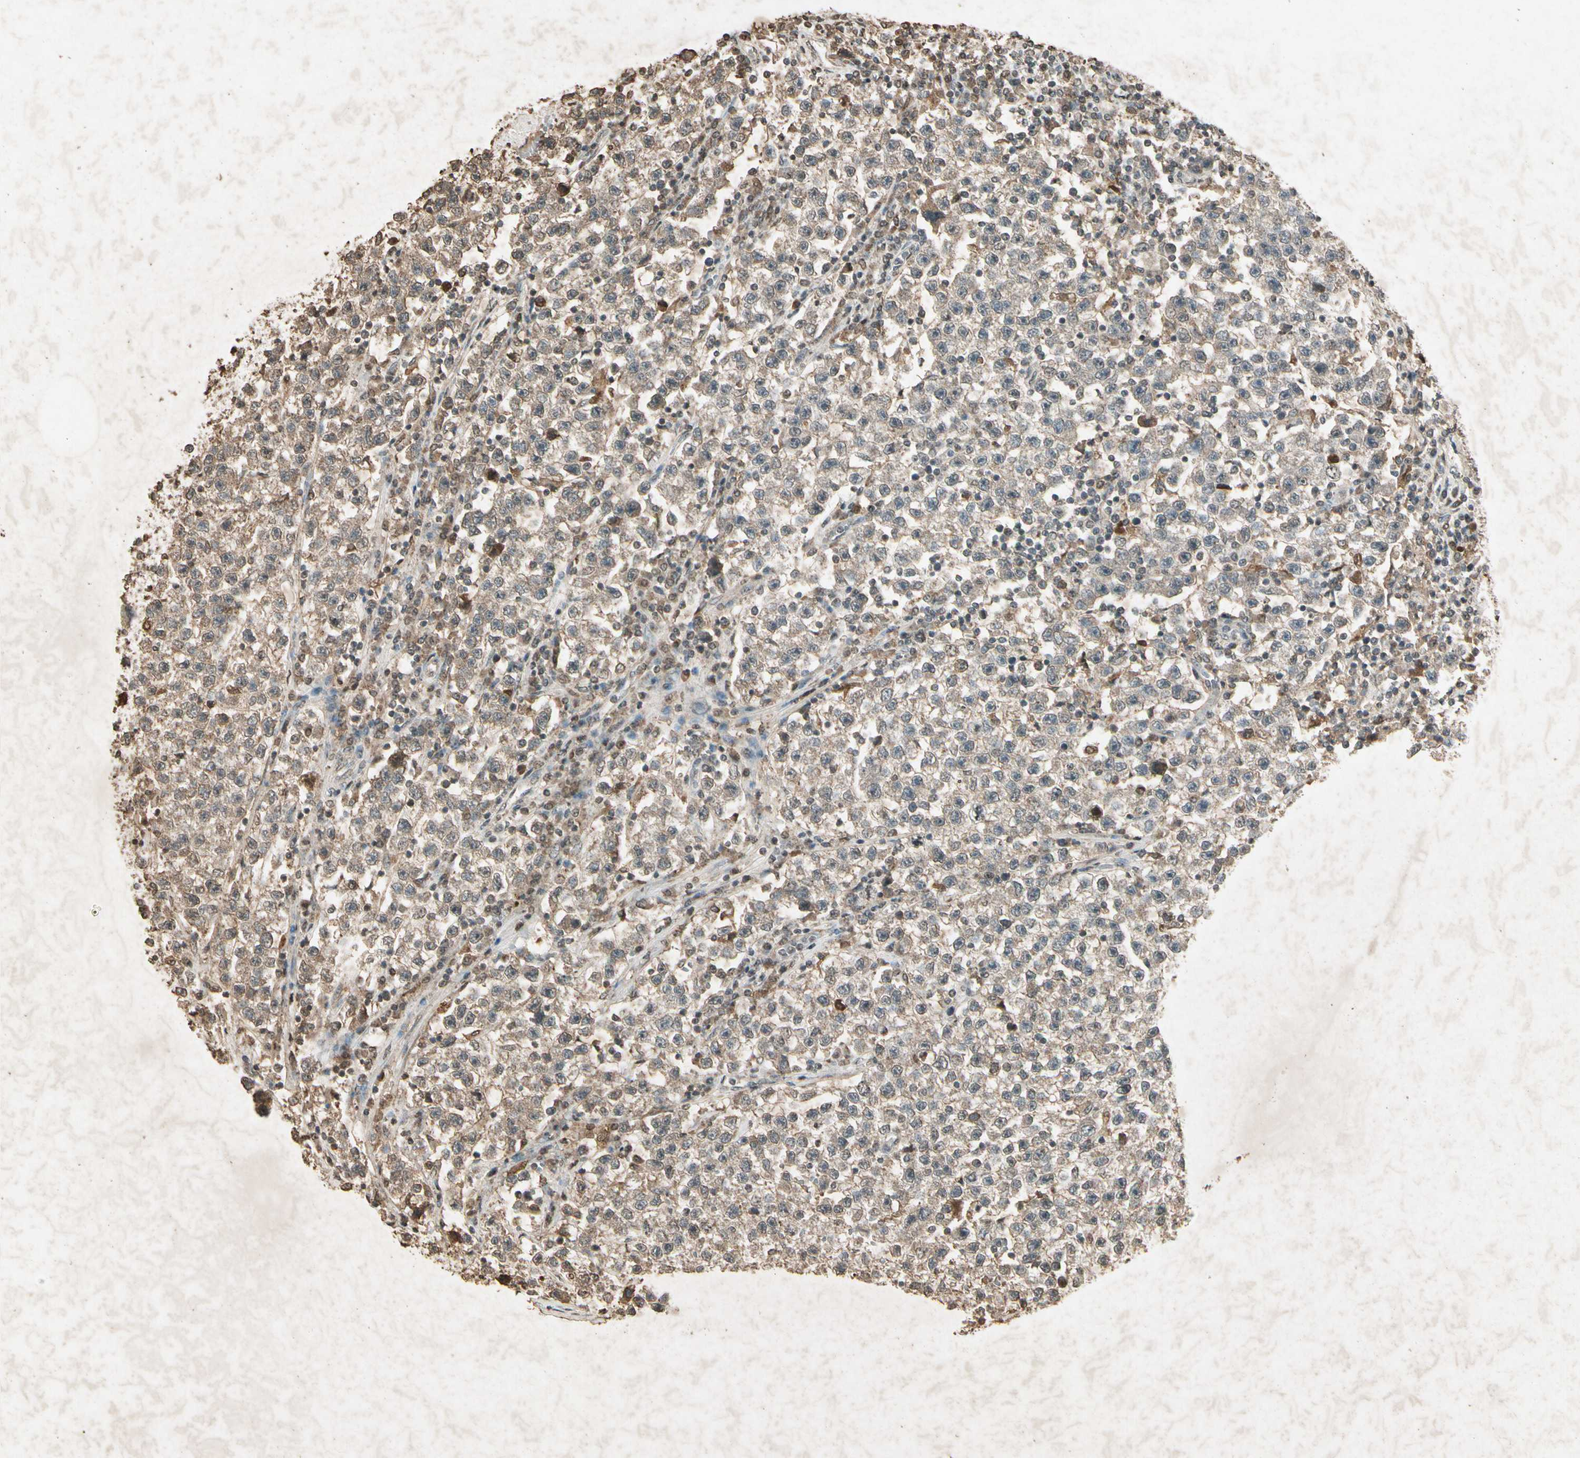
{"staining": {"intensity": "moderate", "quantity": ">75%", "location": "cytoplasmic/membranous"}, "tissue": "testis cancer", "cell_type": "Tumor cells", "image_type": "cancer", "snomed": [{"axis": "morphology", "description": "Seminoma, NOS"}, {"axis": "topography", "description": "Testis"}], "caption": "Protein expression analysis of testis cancer (seminoma) demonstrates moderate cytoplasmic/membranous expression in about >75% of tumor cells.", "gene": "GC", "patient": {"sex": "male", "age": 22}}